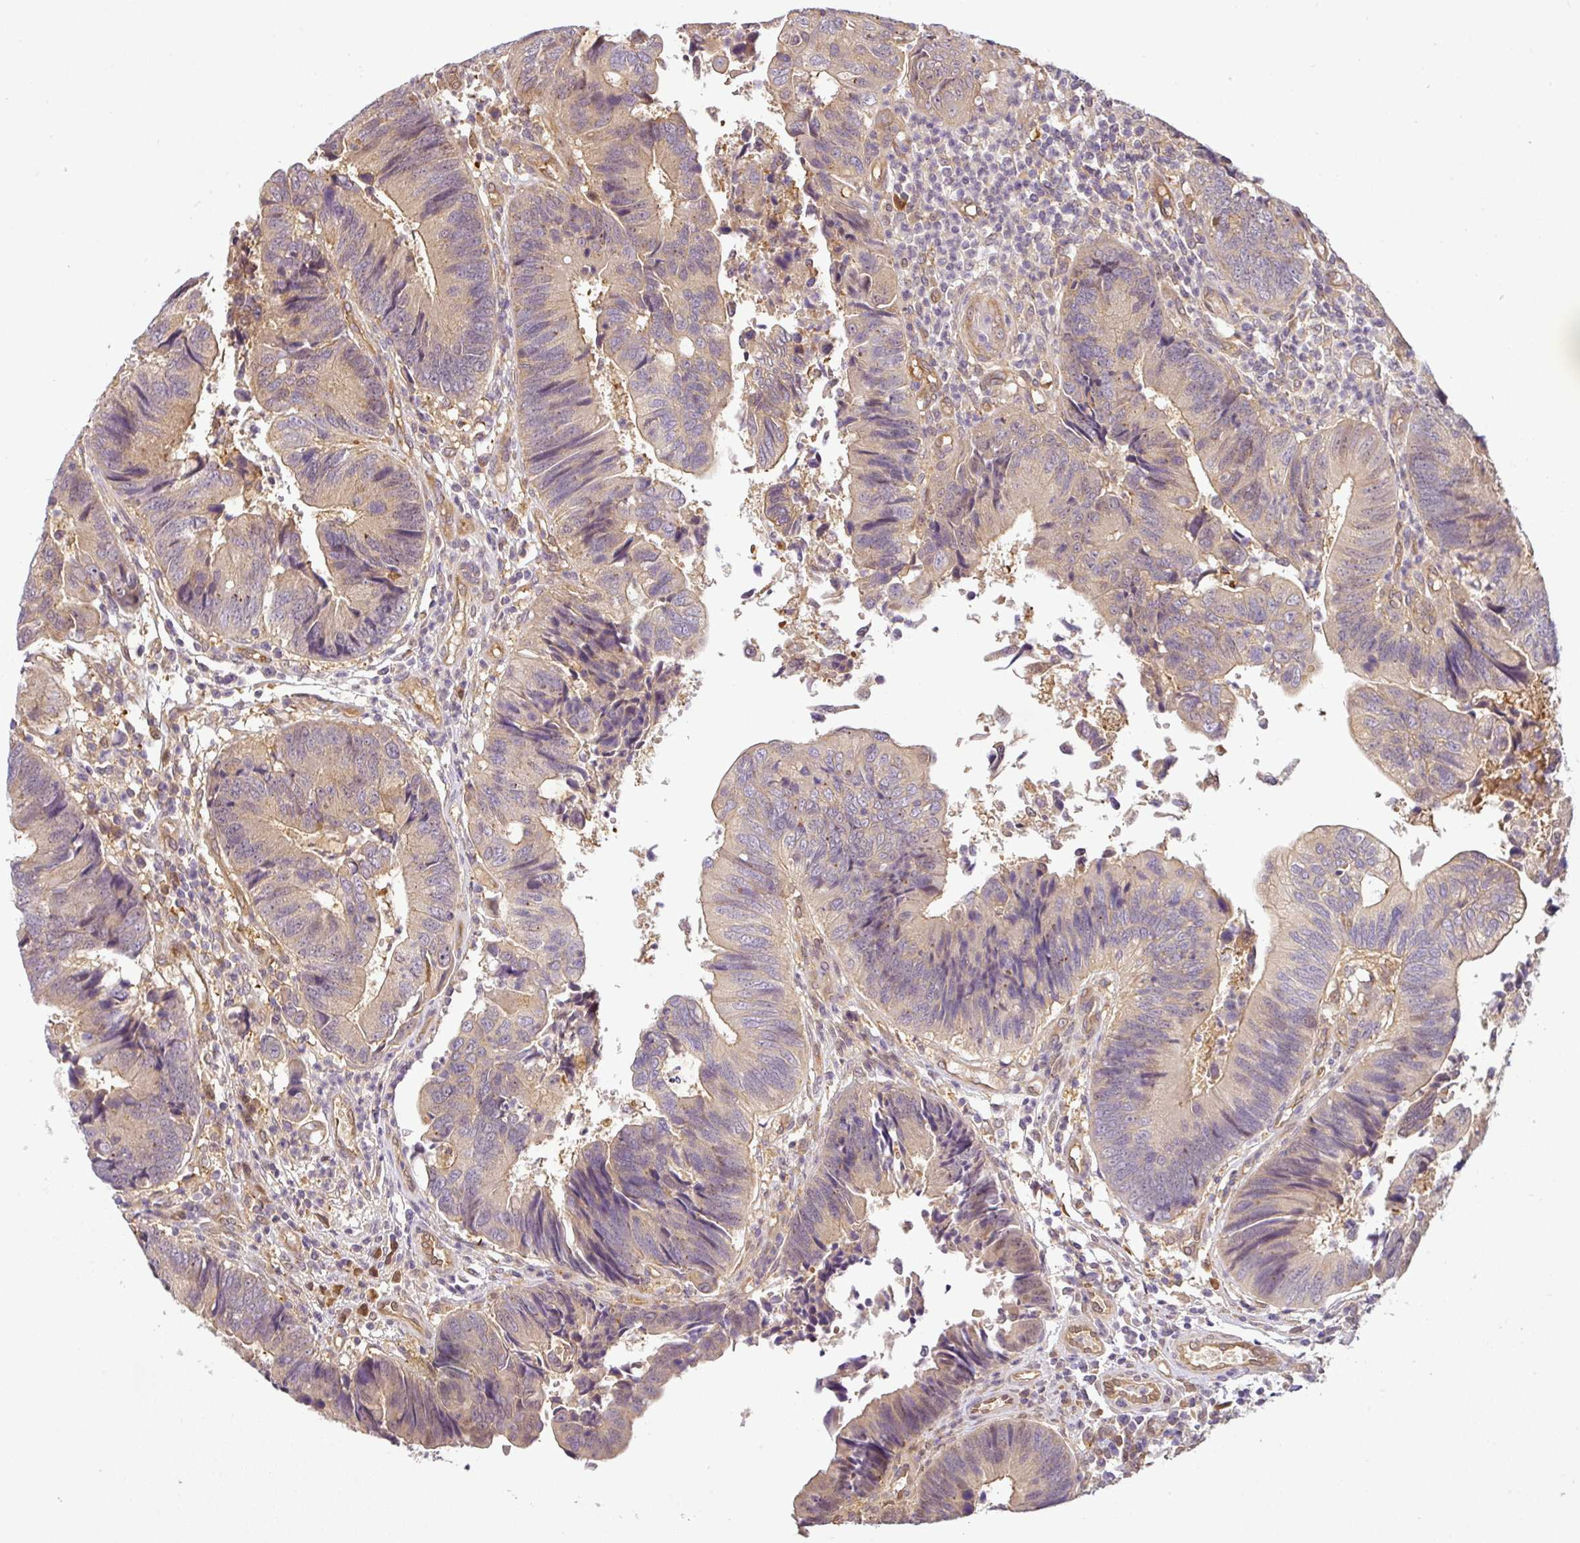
{"staining": {"intensity": "weak", "quantity": "<25%", "location": "cytoplasmic/membranous"}, "tissue": "colorectal cancer", "cell_type": "Tumor cells", "image_type": "cancer", "snomed": [{"axis": "morphology", "description": "Adenocarcinoma, NOS"}, {"axis": "topography", "description": "Colon"}], "caption": "Immunohistochemistry (IHC) of colorectal adenocarcinoma shows no positivity in tumor cells. (Brightfield microscopy of DAB IHC at high magnification).", "gene": "ANKRD18A", "patient": {"sex": "female", "age": 67}}